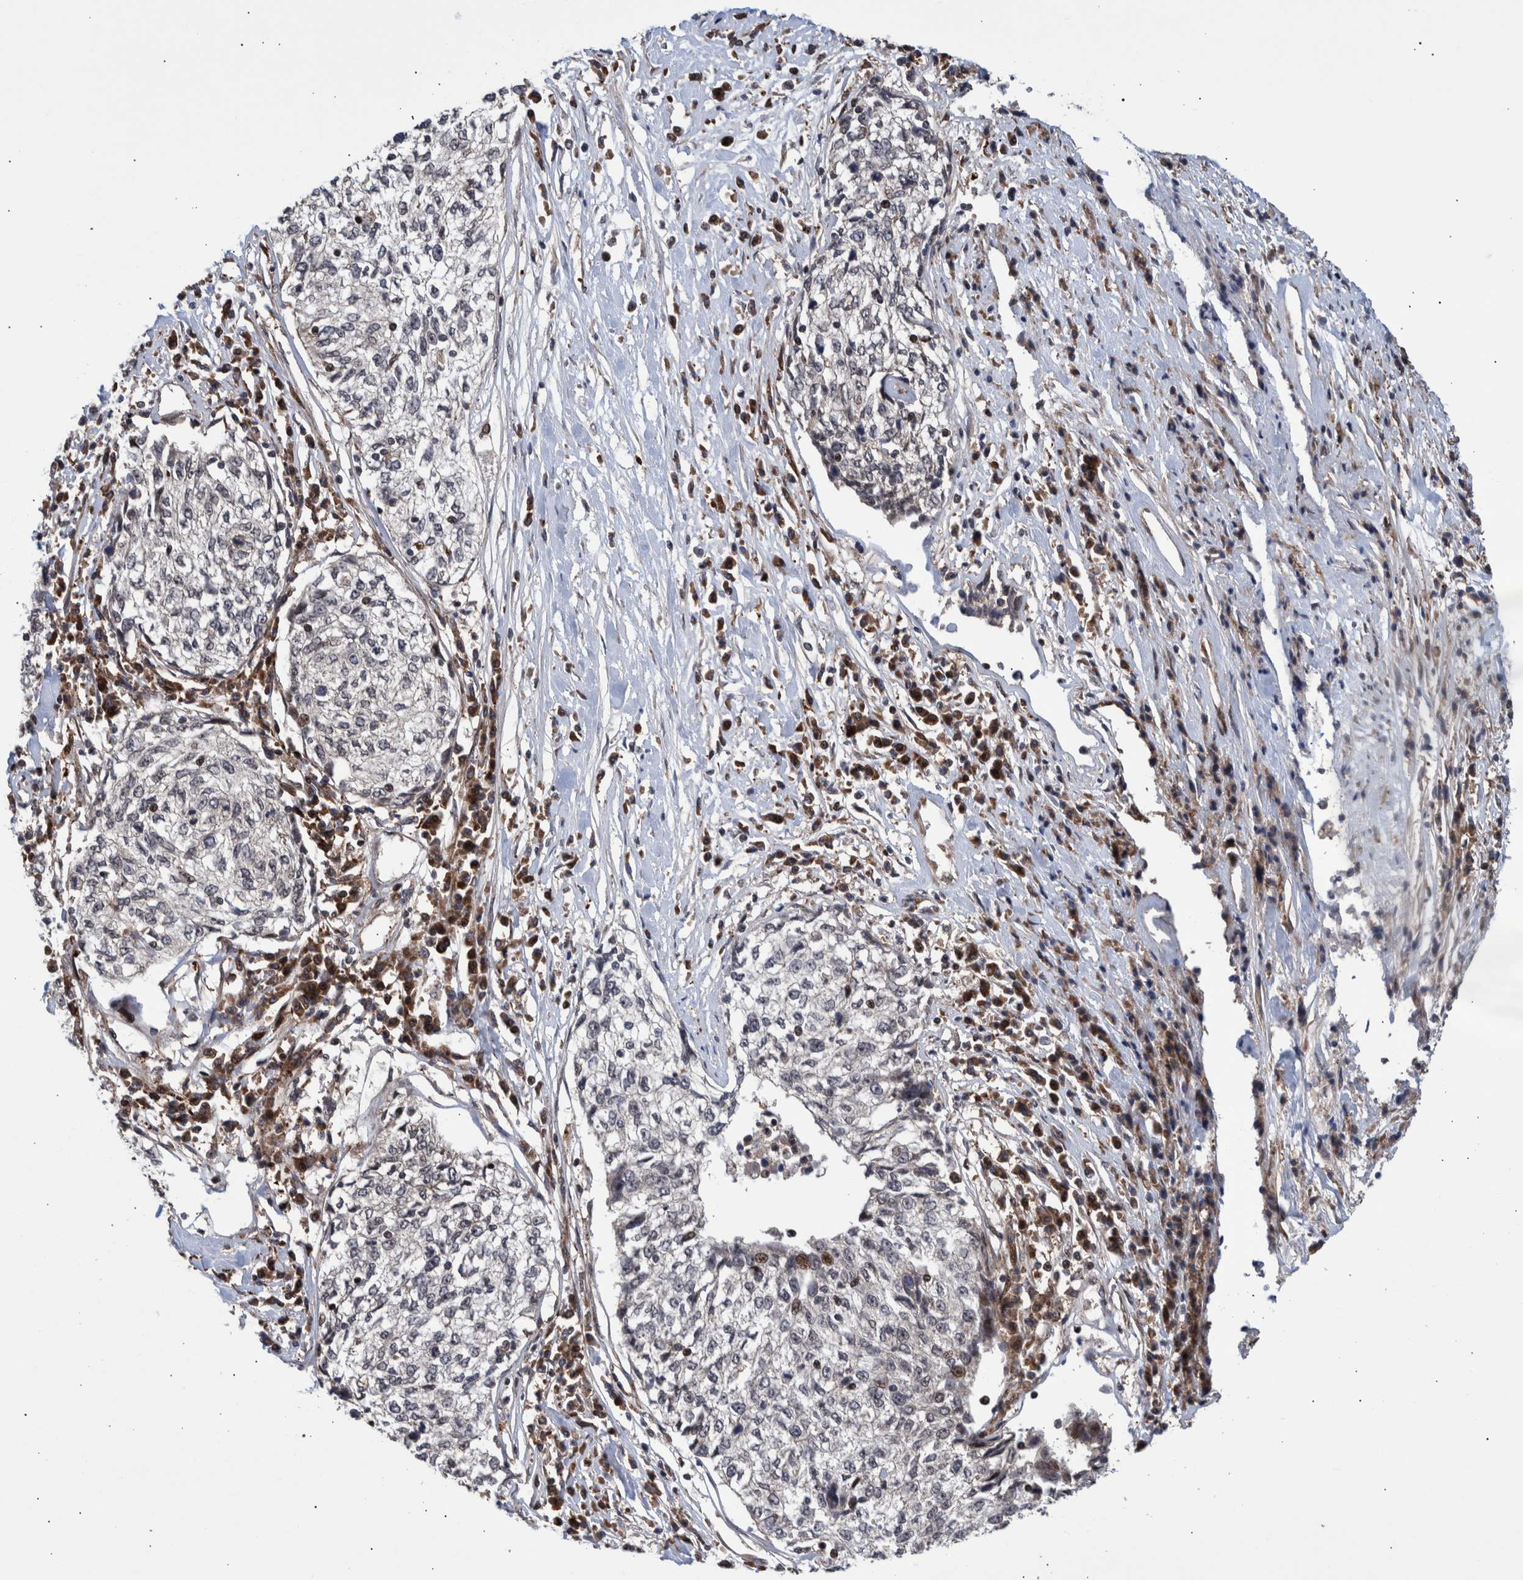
{"staining": {"intensity": "weak", "quantity": "<25%", "location": "nuclear"}, "tissue": "cervical cancer", "cell_type": "Tumor cells", "image_type": "cancer", "snomed": [{"axis": "morphology", "description": "Squamous cell carcinoma, NOS"}, {"axis": "topography", "description": "Cervix"}], "caption": "High magnification brightfield microscopy of cervical cancer (squamous cell carcinoma) stained with DAB (brown) and counterstained with hematoxylin (blue): tumor cells show no significant staining.", "gene": "SHISA6", "patient": {"sex": "female", "age": 57}}